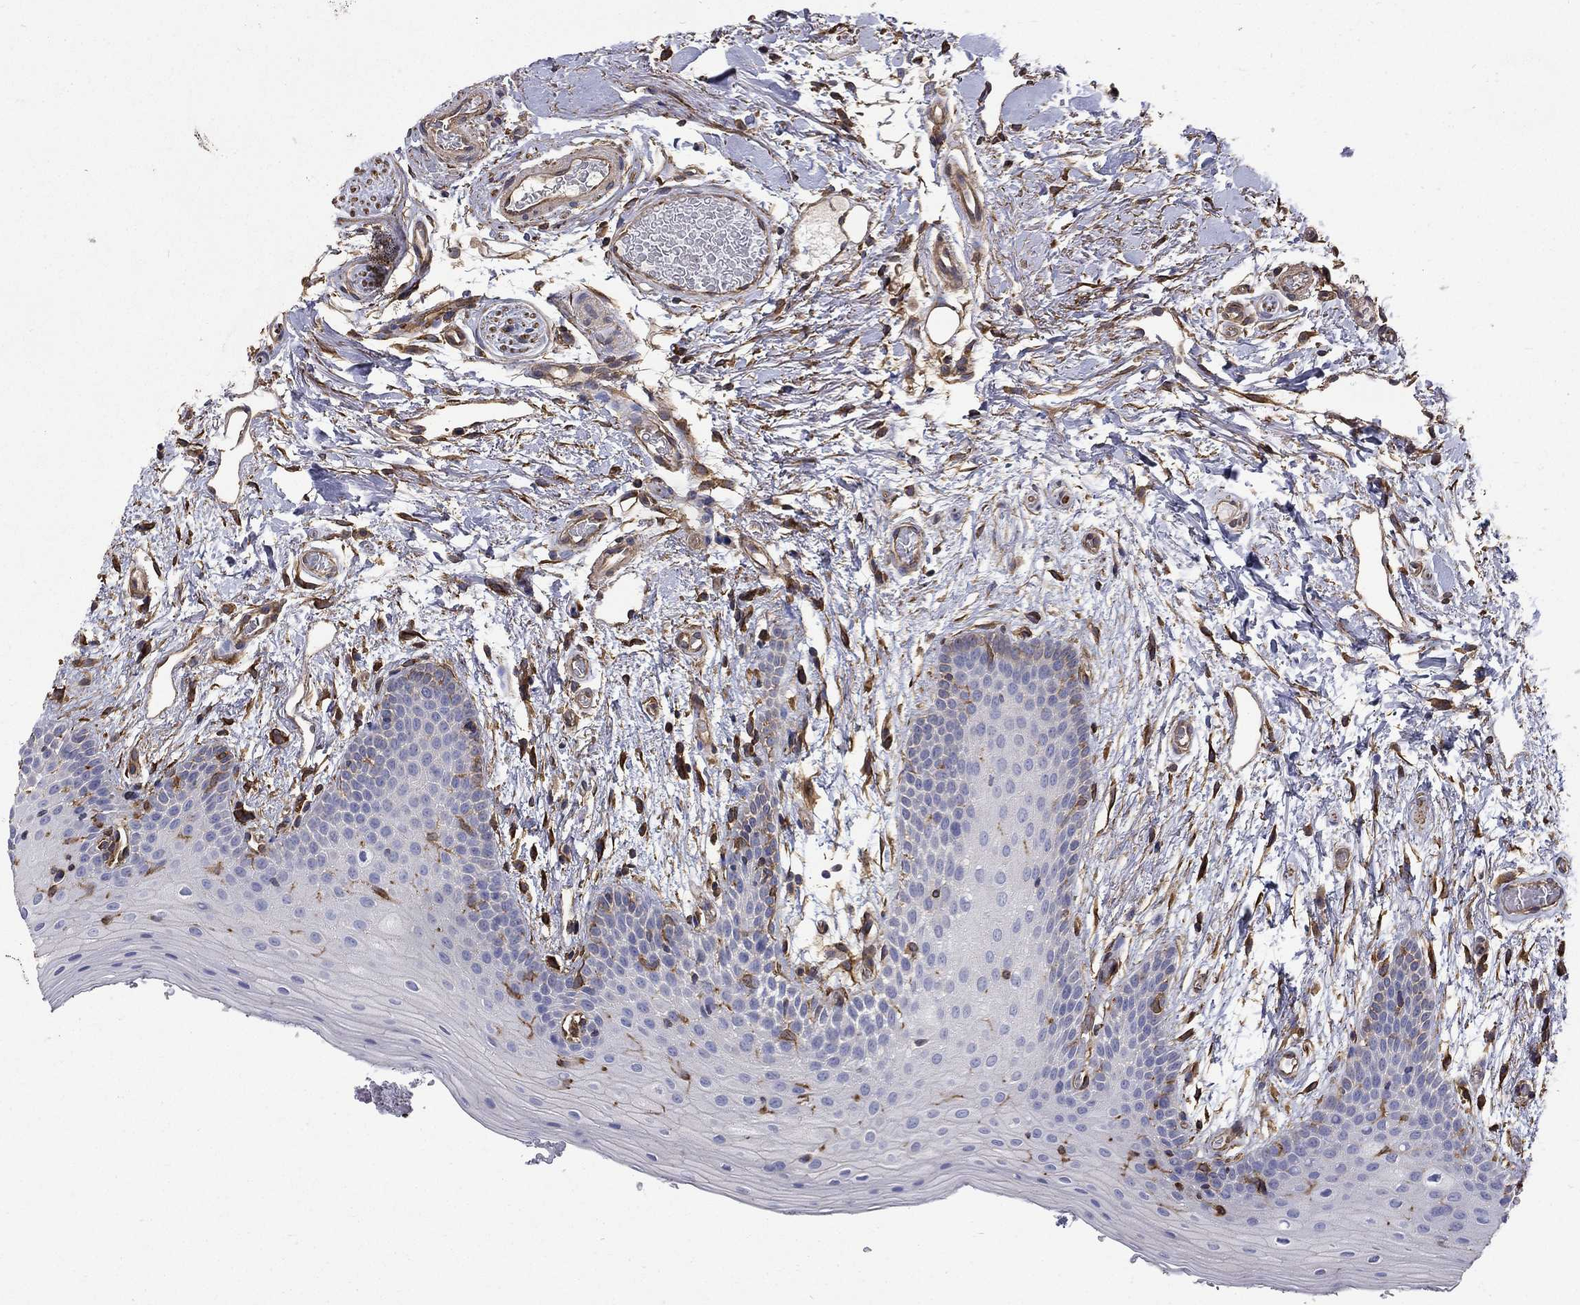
{"staining": {"intensity": "negative", "quantity": "none", "location": "none"}, "tissue": "oral mucosa", "cell_type": "Squamous epithelial cells", "image_type": "normal", "snomed": [{"axis": "morphology", "description": "Normal tissue, NOS"}, {"axis": "topography", "description": "Oral tissue"}, {"axis": "topography", "description": "Tounge, NOS"}], "caption": "High power microscopy image of an IHC photomicrograph of benign oral mucosa, revealing no significant expression in squamous epithelial cells.", "gene": "DPYSL2", "patient": {"sex": "female", "age": 86}}